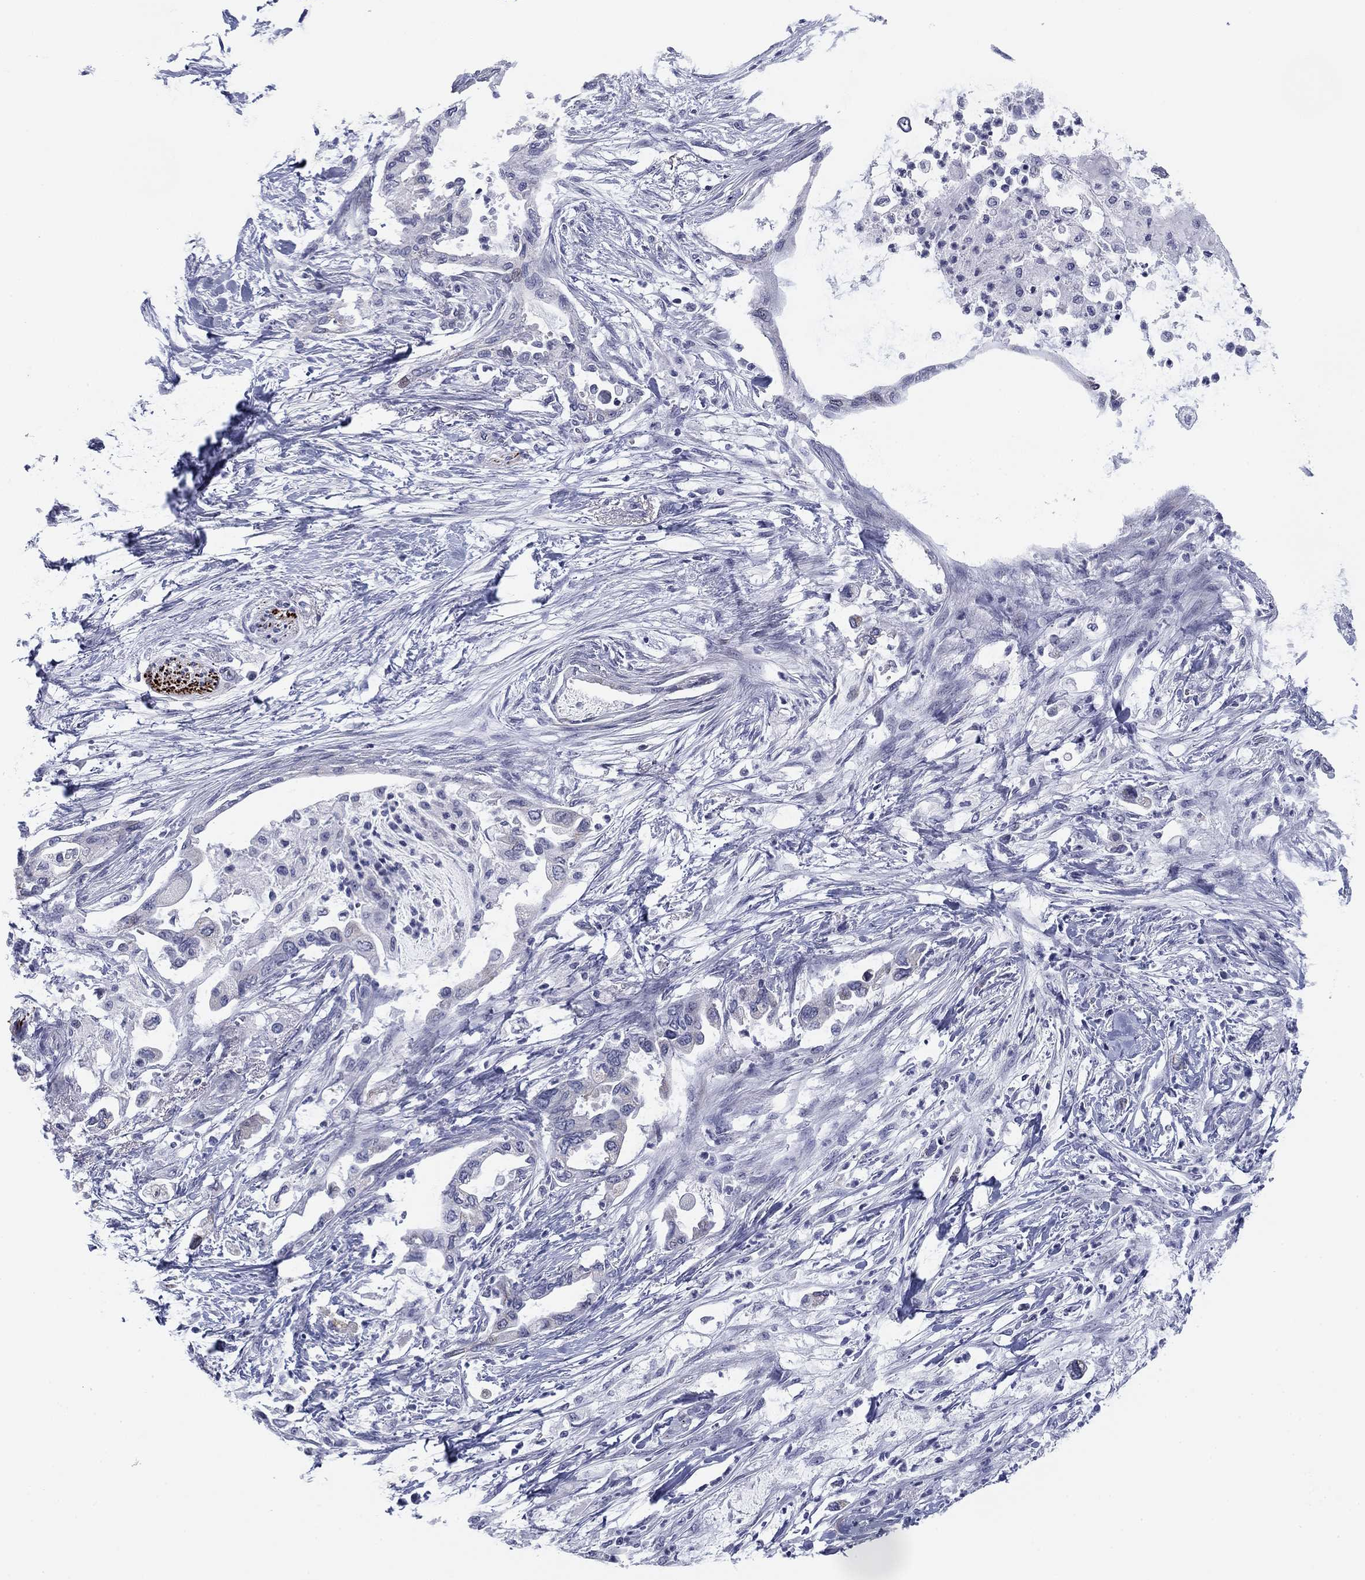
{"staining": {"intensity": "negative", "quantity": "none", "location": "none"}, "tissue": "pancreatic cancer", "cell_type": "Tumor cells", "image_type": "cancer", "snomed": [{"axis": "morphology", "description": "Normal tissue, NOS"}, {"axis": "morphology", "description": "Adenocarcinoma, NOS"}, {"axis": "topography", "description": "Pancreas"}, {"axis": "topography", "description": "Duodenum"}], "caption": "This is an immunohistochemistry photomicrograph of human adenocarcinoma (pancreatic). There is no expression in tumor cells.", "gene": "PRPH", "patient": {"sex": "female", "age": 60}}